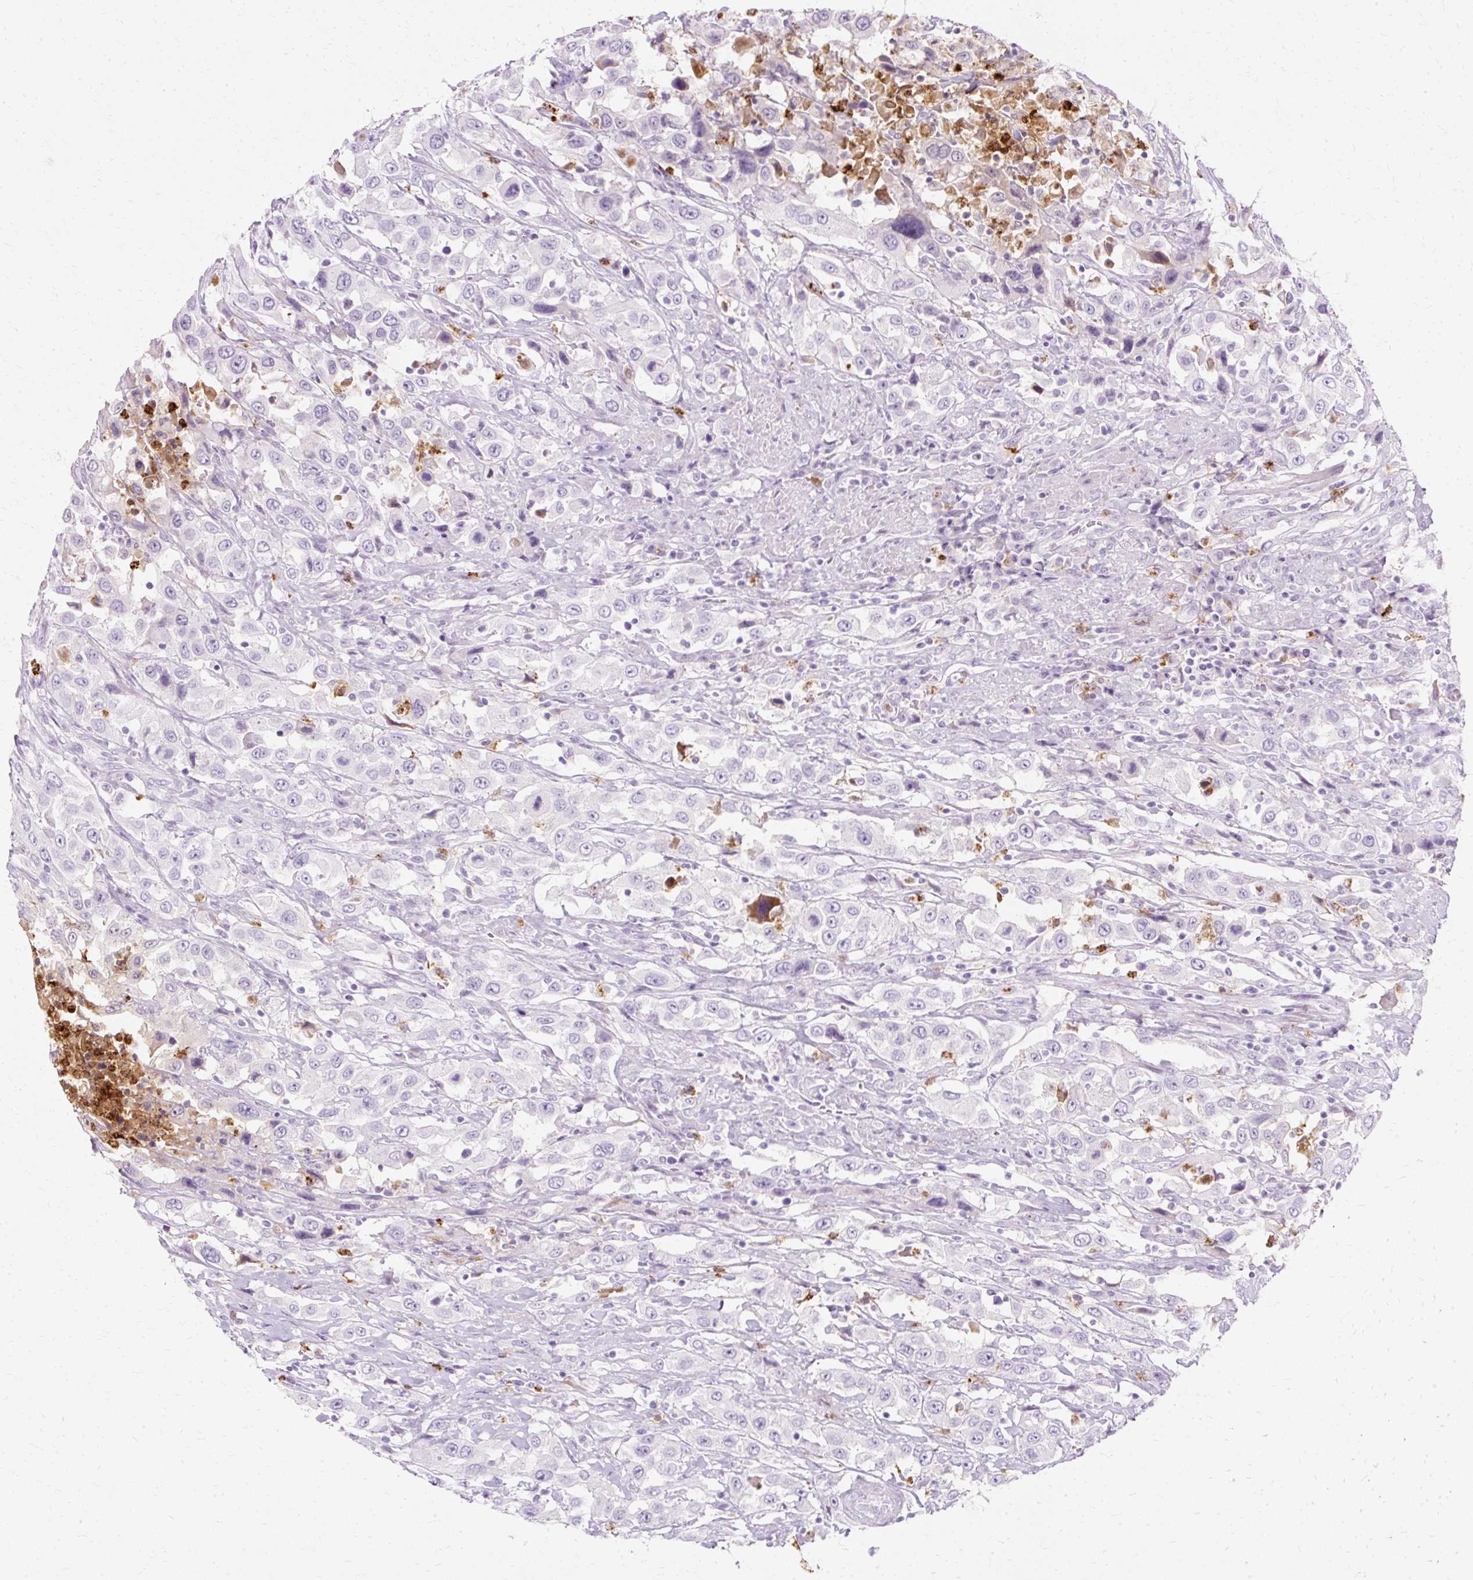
{"staining": {"intensity": "negative", "quantity": "none", "location": "none"}, "tissue": "urothelial cancer", "cell_type": "Tumor cells", "image_type": "cancer", "snomed": [{"axis": "morphology", "description": "Urothelial carcinoma, High grade"}, {"axis": "topography", "description": "Urinary bladder"}], "caption": "IHC micrograph of neoplastic tissue: human high-grade urothelial carcinoma stained with DAB (3,3'-diaminobenzidine) demonstrates no significant protein staining in tumor cells.", "gene": "DEFA1", "patient": {"sex": "male", "age": 61}}